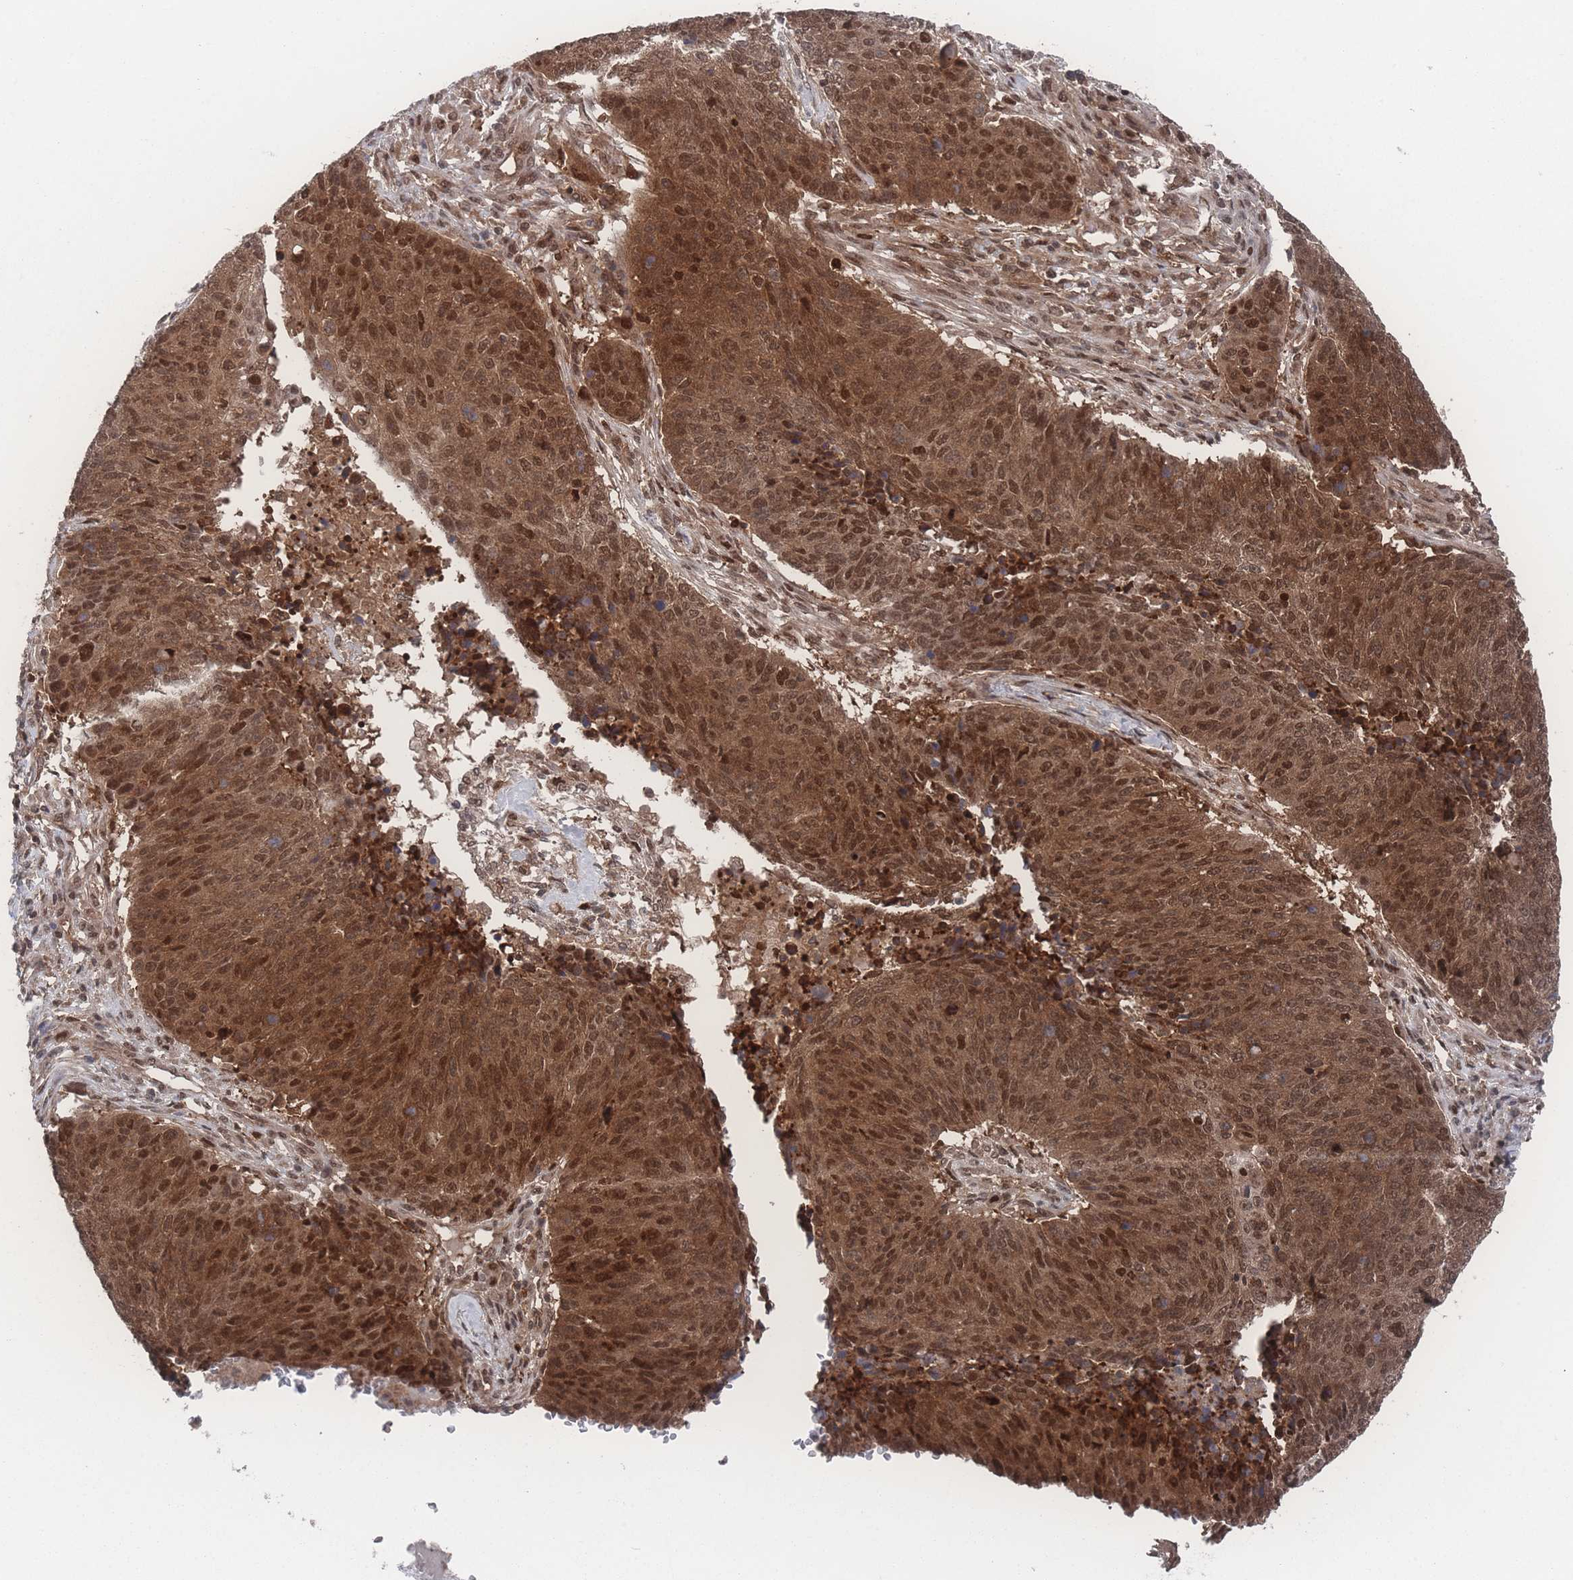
{"staining": {"intensity": "moderate", "quantity": ">75%", "location": "cytoplasmic/membranous,nuclear"}, "tissue": "lung cancer", "cell_type": "Tumor cells", "image_type": "cancer", "snomed": [{"axis": "morphology", "description": "Normal tissue, NOS"}, {"axis": "morphology", "description": "Squamous cell carcinoma, NOS"}, {"axis": "topography", "description": "Lymph node"}, {"axis": "topography", "description": "Lung"}], "caption": "The immunohistochemical stain labels moderate cytoplasmic/membranous and nuclear staining in tumor cells of lung cancer (squamous cell carcinoma) tissue.", "gene": "PSMA1", "patient": {"sex": "male", "age": 66}}